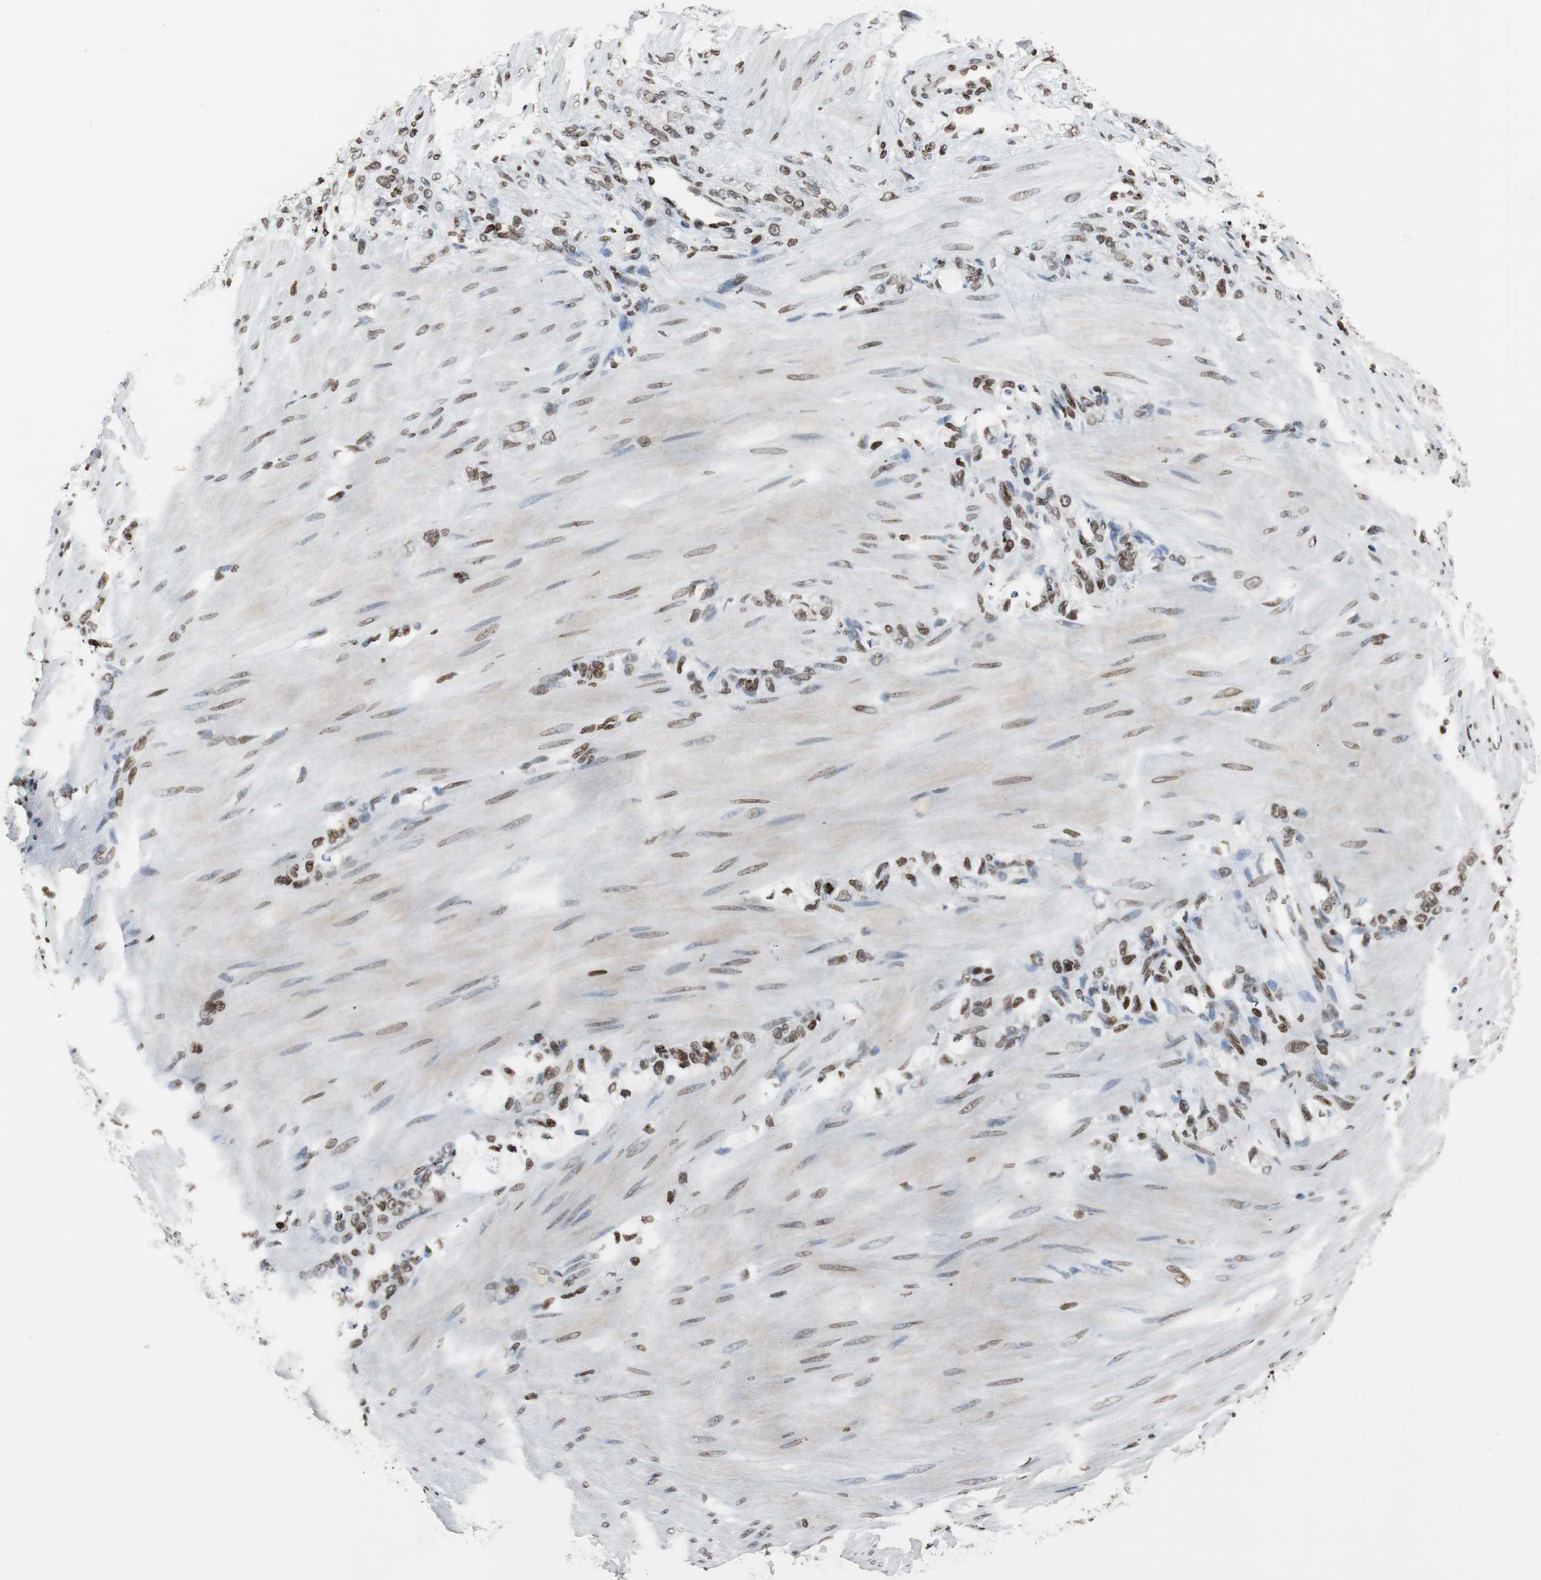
{"staining": {"intensity": "strong", "quantity": ">75%", "location": "nuclear"}, "tissue": "stomach cancer", "cell_type": "Tumor cells", "image_type": "cancer", "snomed": [{"axis": "morphology", "description": "Adenocarcinoma, NOS"}, {"axis": "topography", "description": "Stomach"}], "caption": "The image demonstrates staining of stomach cancer (adenocarcinoma), revealing strong nuclear protein expression (brown color) within tumor cells.", "gene": "PAXIP1", "patient": {"sex": "male", "age": 82}}